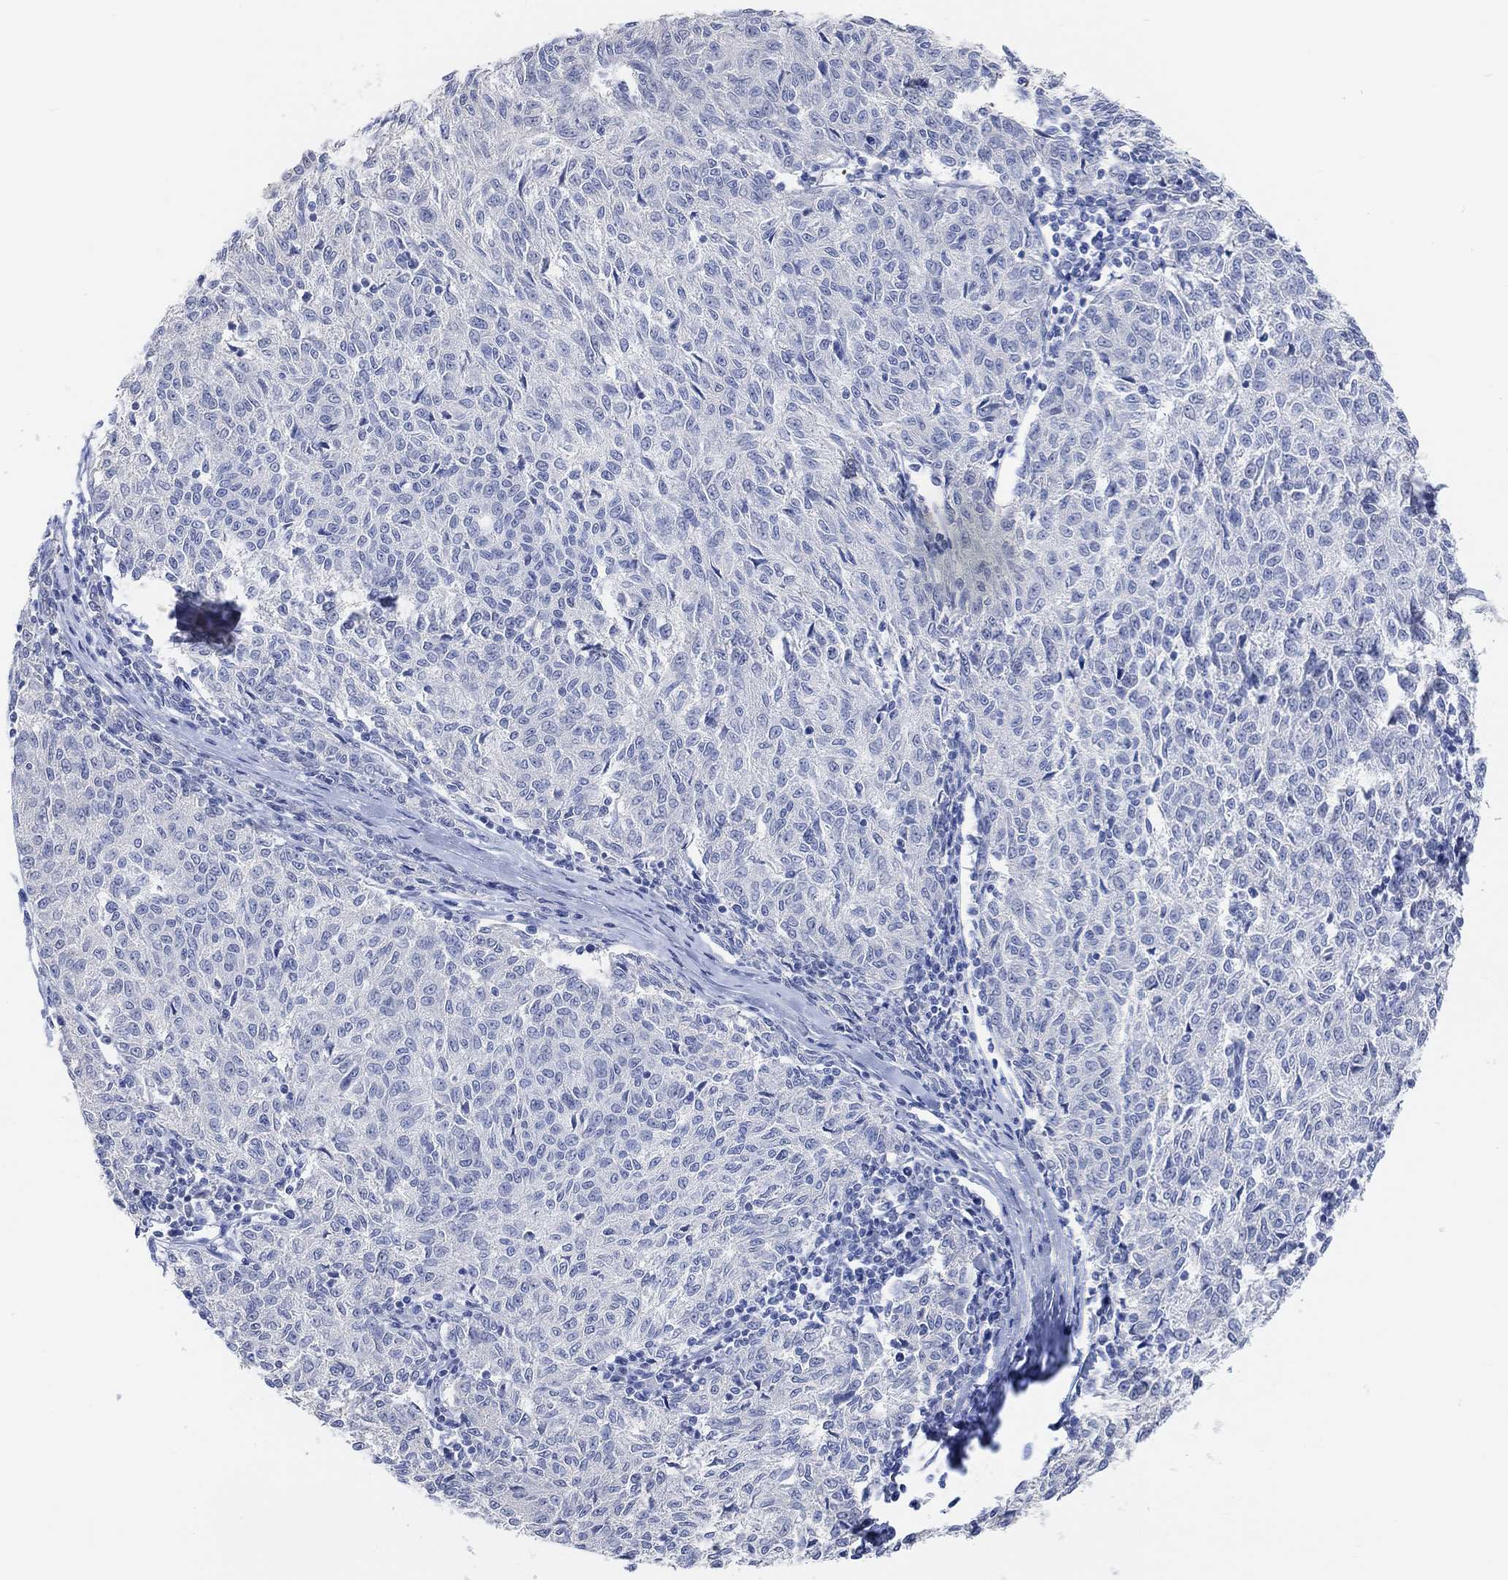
{"staining": {"intensity": "negative", "quantity": "none", "location": "none"}, "tissue": "melanoma", "cell_type": "Tumor cells", "image_type": "cancer", "snomed": [{"axis": "morphology", "description": "Malignant melanoma, NOS"}, {"axis": "topography", "description": "Skin"}], "caption": "IHC of melanoma reveals no positivity in tumor cells.", "gene": "MUC1", "patient": {"sex": "female", "age": 72}}